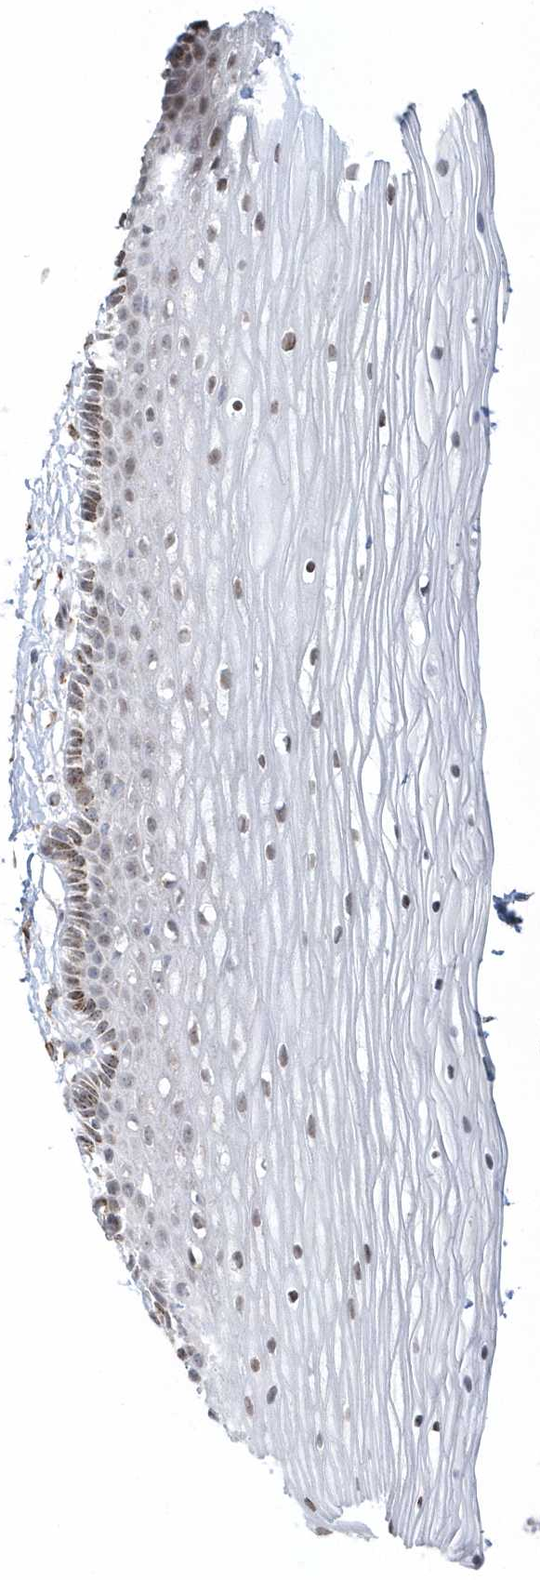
{"staining": {"intensity": "moderate", "quantity": "25%-75%", "location": "cytoplasmic/membranous"}, "tissue": "vagina", "cell_type": "Squamous epithelial cells", "image_type": "normal", "snomed": [{"axis": "morphology", "description": "Normal tissue, NOS"}, {"axis": "topography", "description": "Vagina"}, {"axis": "topography", "description": "Cervix"}], "caption": "There is medium levels of moderate cytoplasmic/membranous positivity in squamous epithelial cells of benign vagina, as demonstrated by immunohistochemical staining (brown color).", "gene": "DHFR", "patient": {"sex": "female", "age": 40}}